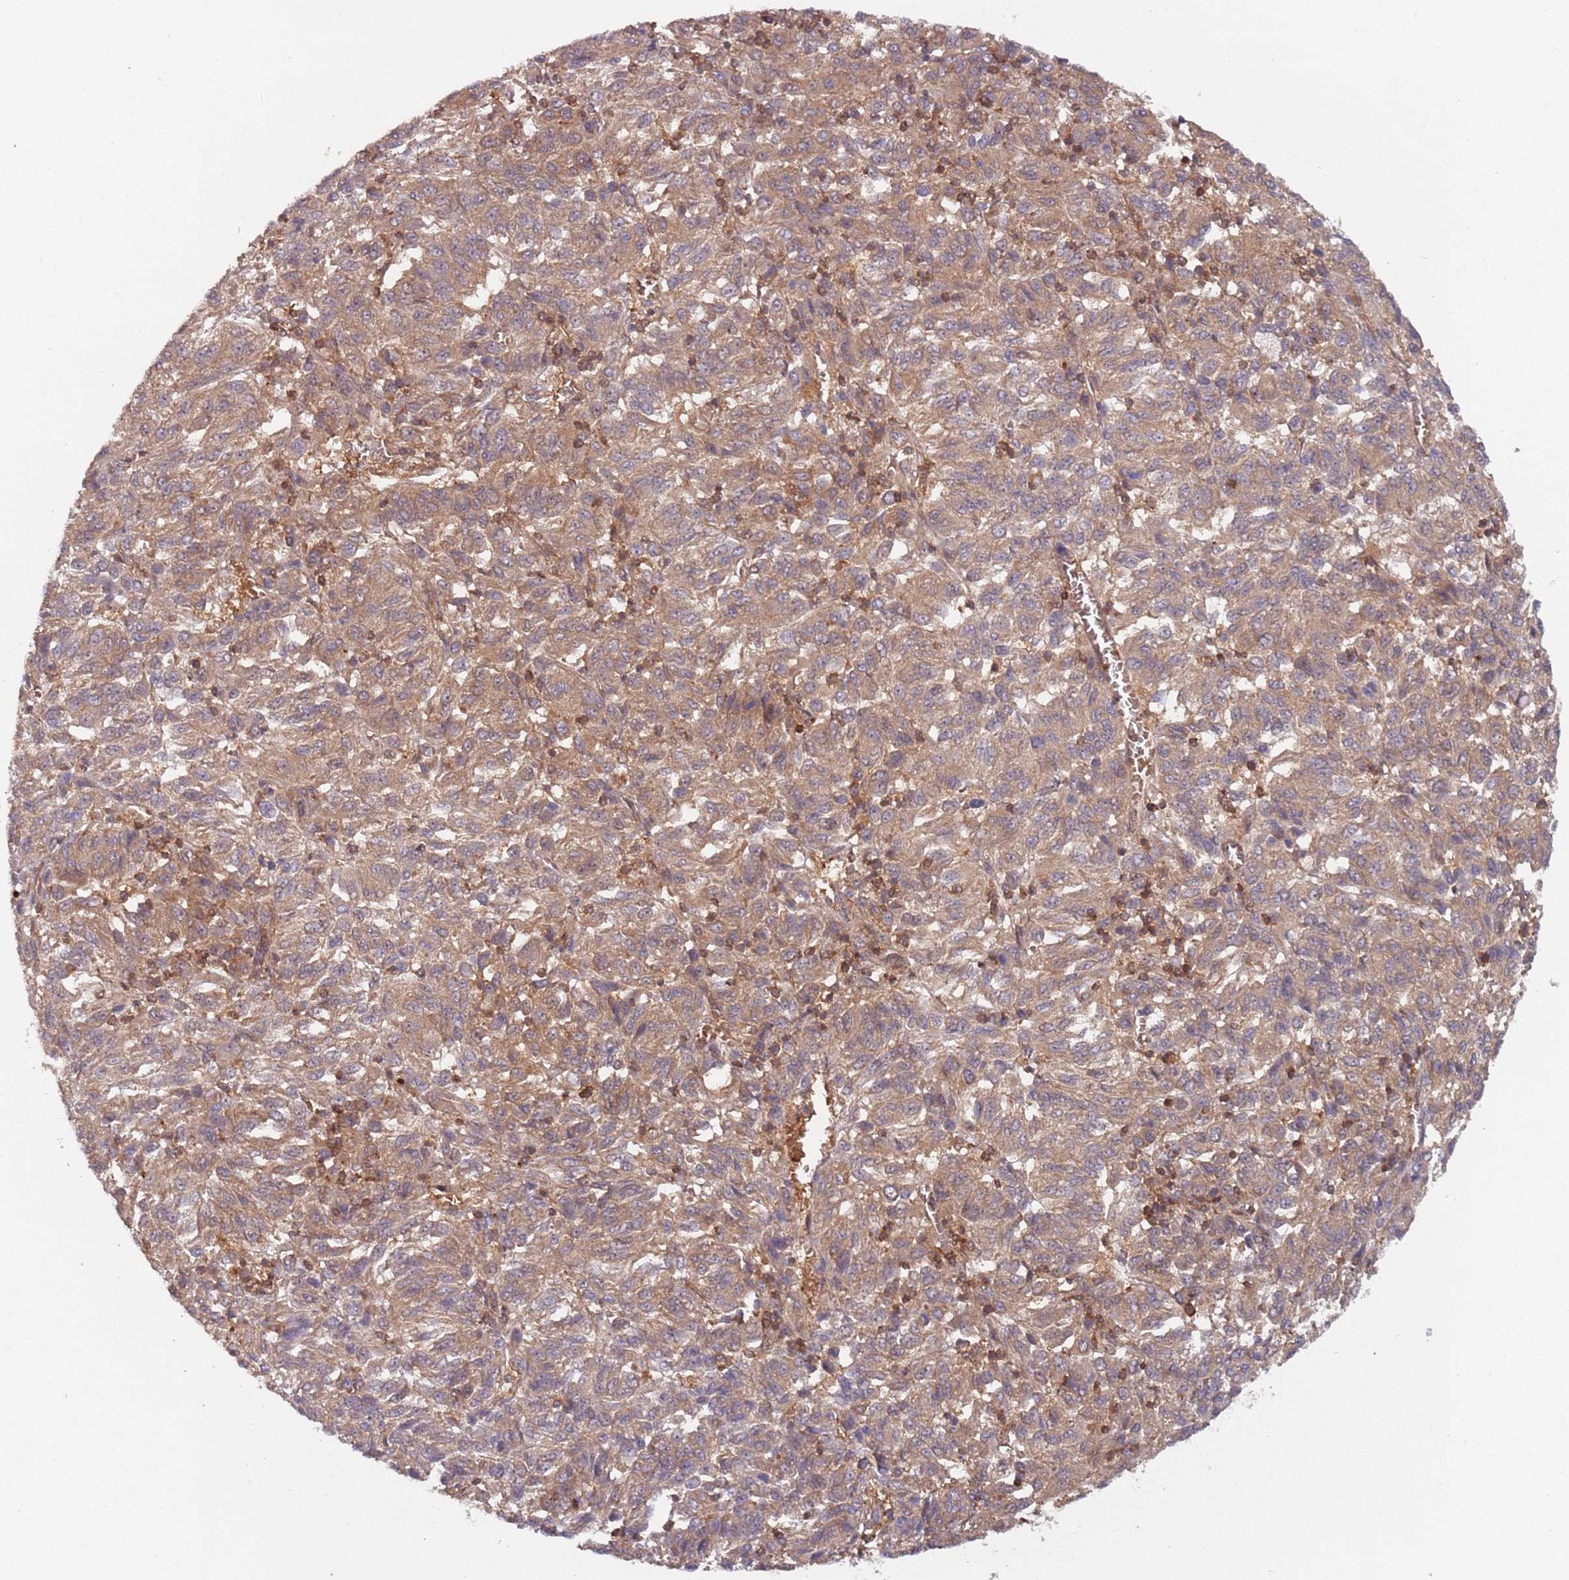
{"staining": {"intensity": "moderate", "quantity": ">75%", "location": "cytoplasmic/membranous"}, "tissue": "melanoma", "cell_type": "Tumor cells", "image_type": "cancer", "snomed": [{"axis": "morphology", "description": "Malignant melanoma, Metastatic site"}, {"axis": "topography", "description": "Lung"}], "caption": "High-power microscopy captured an immunohistochemistry (IHC) histopathology image of malignant melanoma (metastatic site), revealing moderate cytoplasmic/membranous staining in approximately >75% of tumor cells.", "gene": "GSDMD", "patient": {"sex": "male", "age": 64}}